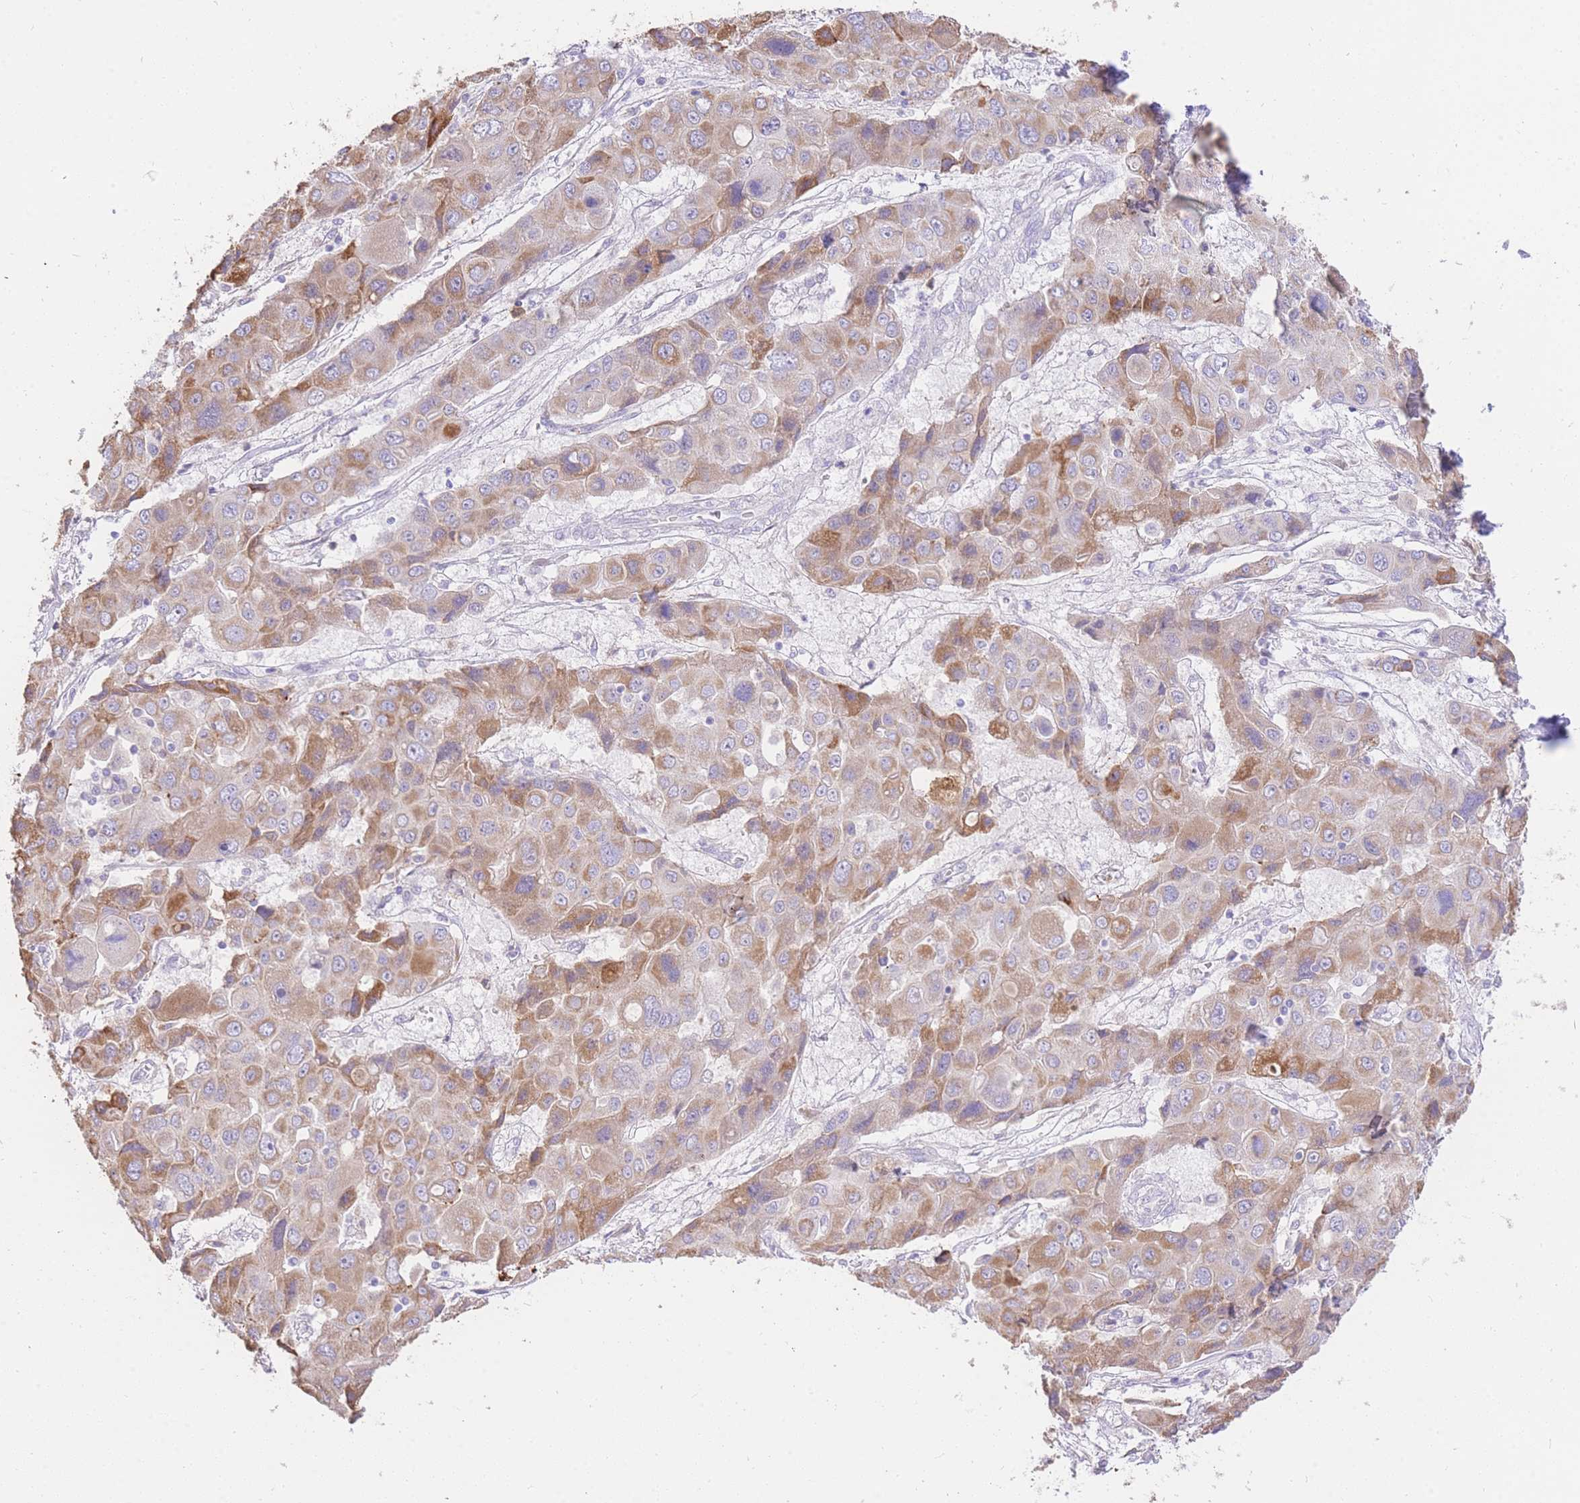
{"staining": {"intensity": "moderate", "quantity": "25%-75%", "location": "cytoplasmic/membranous"}, "tissue": "liver cancer", "cell_type": "Tumor cells", "image_type": "cancer", "snomed": [{"axis": "morphology", "description": "Cholangiocarcinoma"}, {"axis": "topography", "description": "Liver"}], "caption": "Liver cancer (cholangiocarcinoma) stained with IHC displays moderate cytoplasmic/membranous positivity in about 25%-75% of tumor cells. (IHC, brightfield microscopy, high magnification).", "gene": "C2orf88", "patient": {"sex": "male", "age": 67}}